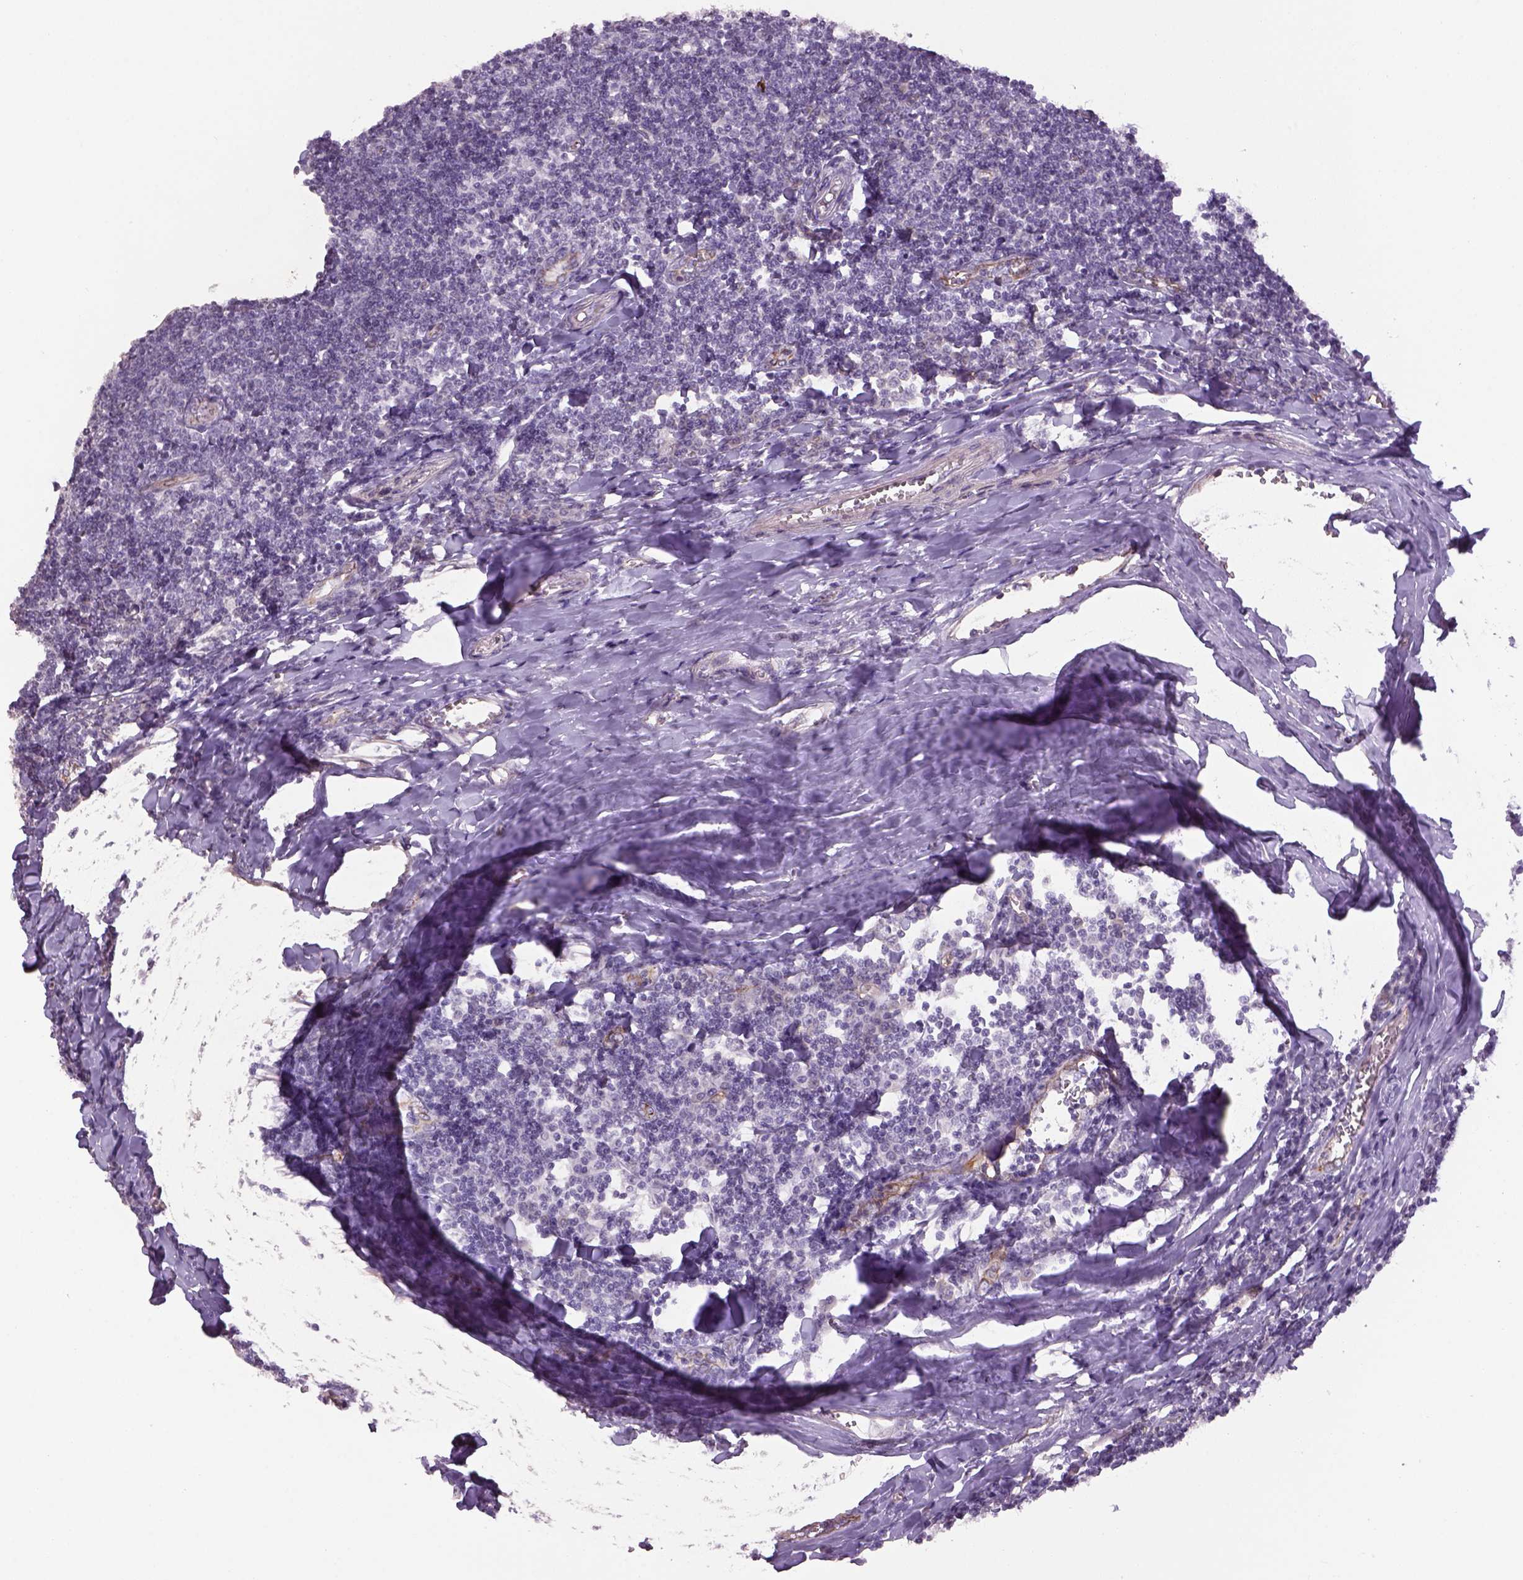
{"staining": {"intensity": "negative", "quantity": "none", "location": "none"}, "tissue": "tonsil", "cell_type": "Germinal center cells", "image_type": "normal", "snomed": [{"axis": "morphology", "description": "Normal tissue, NOS"}, {"axis": "topography", "description": "Tonsil"}], "caption": "Germinal center cells show no significant positivity in unremarkable tonsil.", "gene": "PRRT1", "patient": {"sex": "female", "age": 12}}